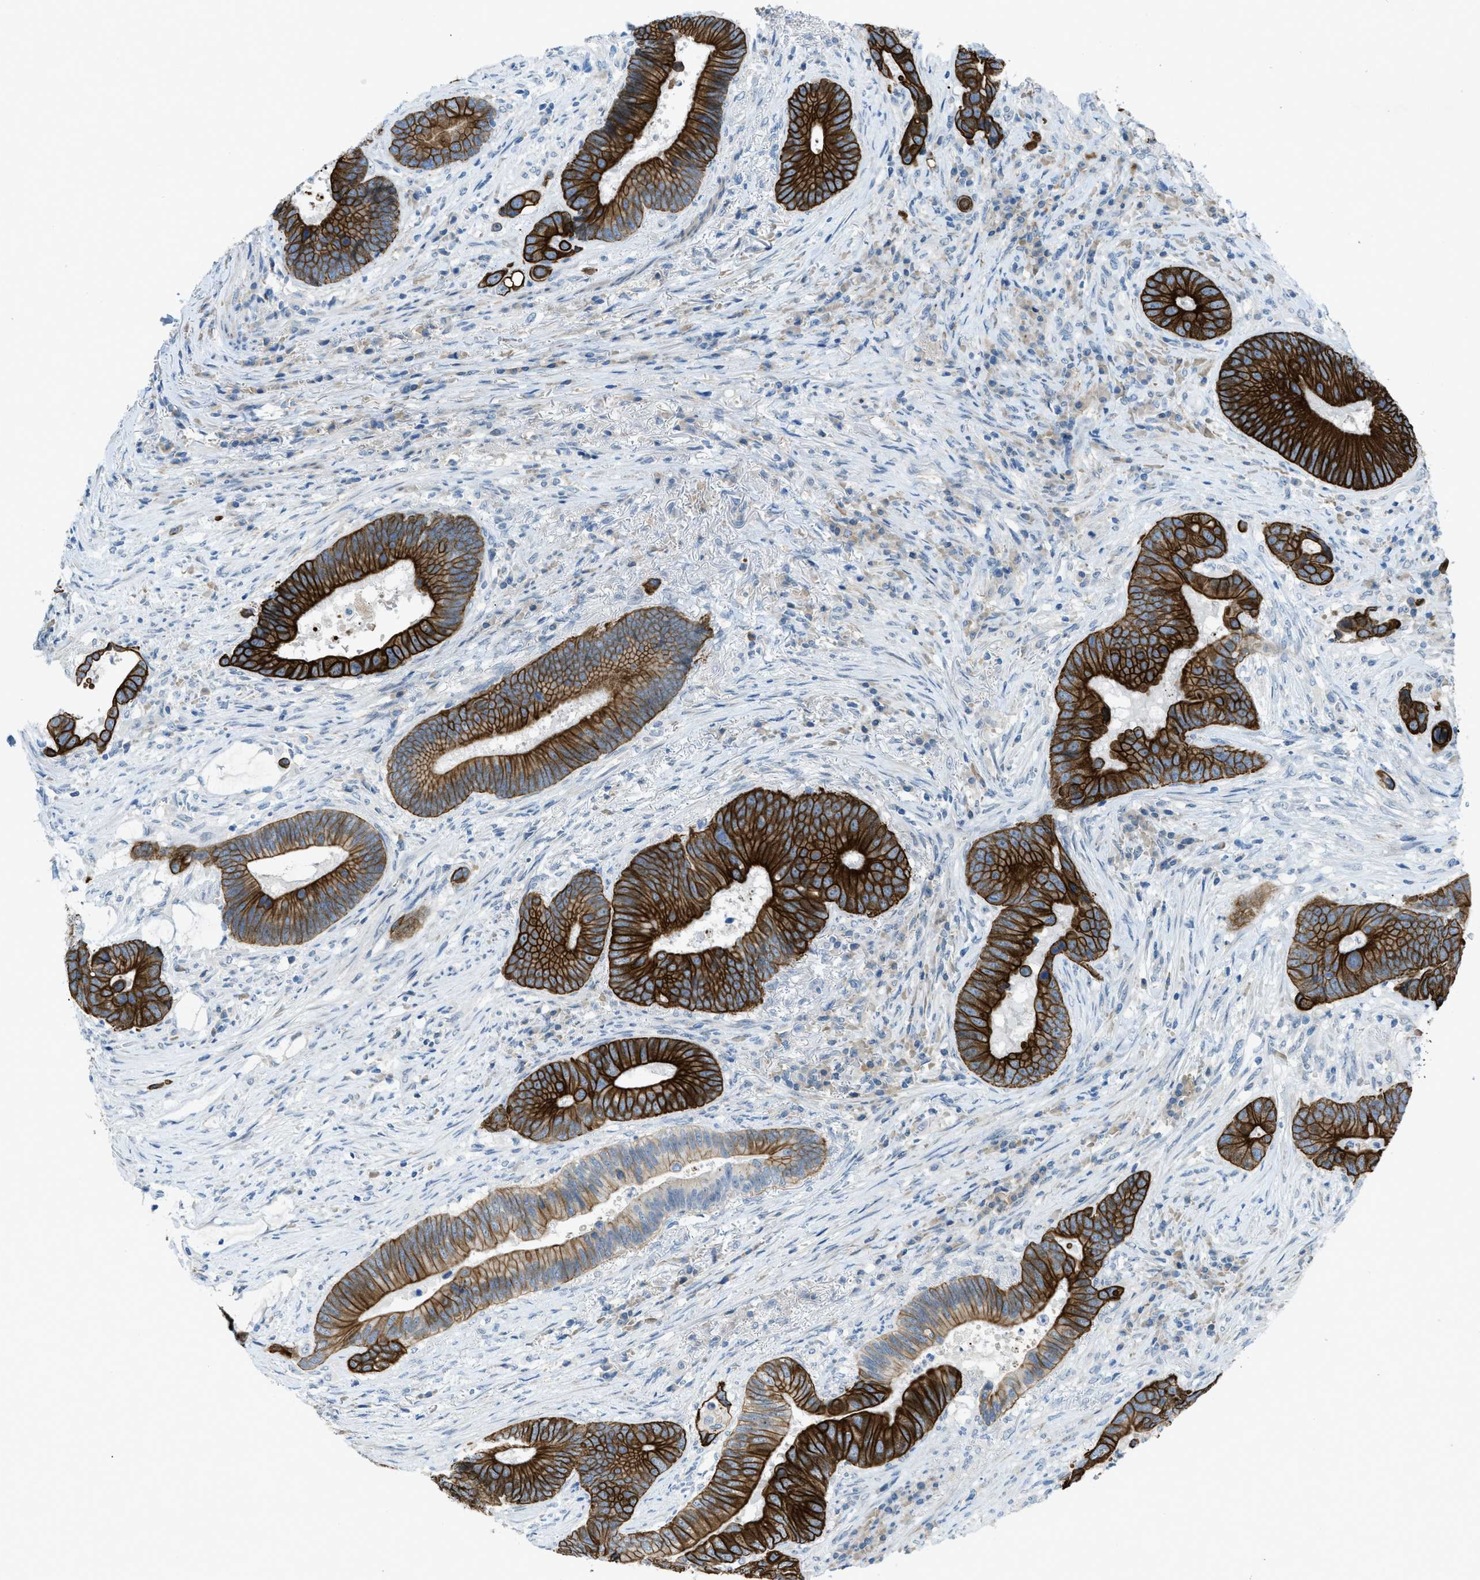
{"staining": {"intensity": "strong", "quantity": ">75%", "location": "cytoplasmic/membranous"}, "tissue": "colorectal cancer", "cell_type": "Tumor cells", "image_type": "cancer", "snomed": [{"axis": "morphology", "description": "Adenocarcinoma, NOS"}, {"axis": "topography", "description": "Rectum"}], "caption": "Colorectal adenocarcinoma stained with immunohistochemistry reveals strong cytoplasmic/membranous expression in approximately >75% of tumor cells.", "gene": "KLHL8", "patient": {"sex": "female", "age": 89}}